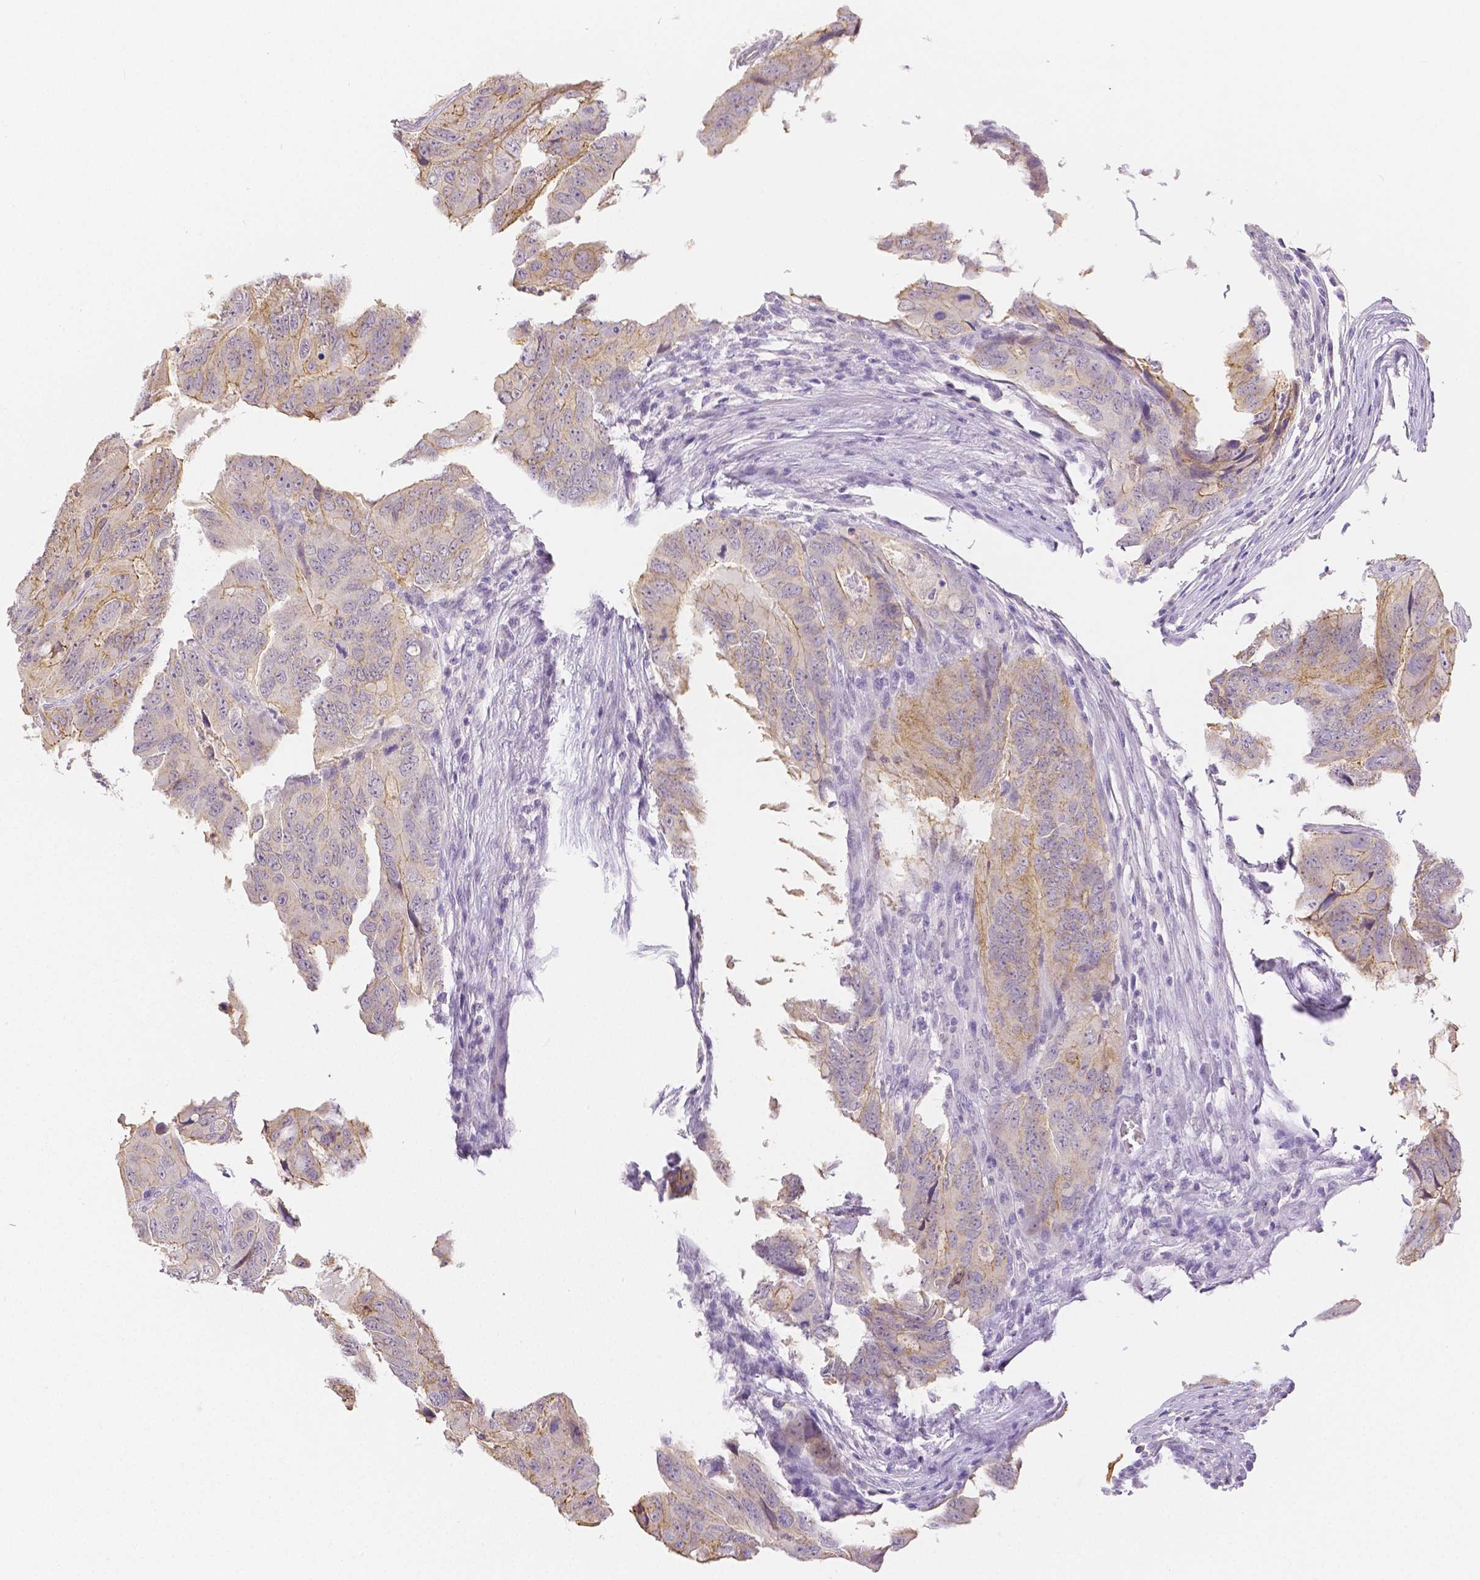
{"staining": {"intensity": "moderate", "quantity": ">75%", "location": "cytoplasmic/membranous"}, "tissue": "colorectal cancer", "cell_type": "Tumor cells", "image_type": "cancer", "snomed": [{"axis": "morphology", "description": "Adenocarcinoma, NOS"}, {"axis": "topography", "description": "Colon"}], "caption": "Adenocarcinoma (colorectal) stained for a protein reveals moderate cytoplasmic/membranous positivity in tumor cells.", "gene": "OCLN", "patient": {"sex": "male", "age": 79}}